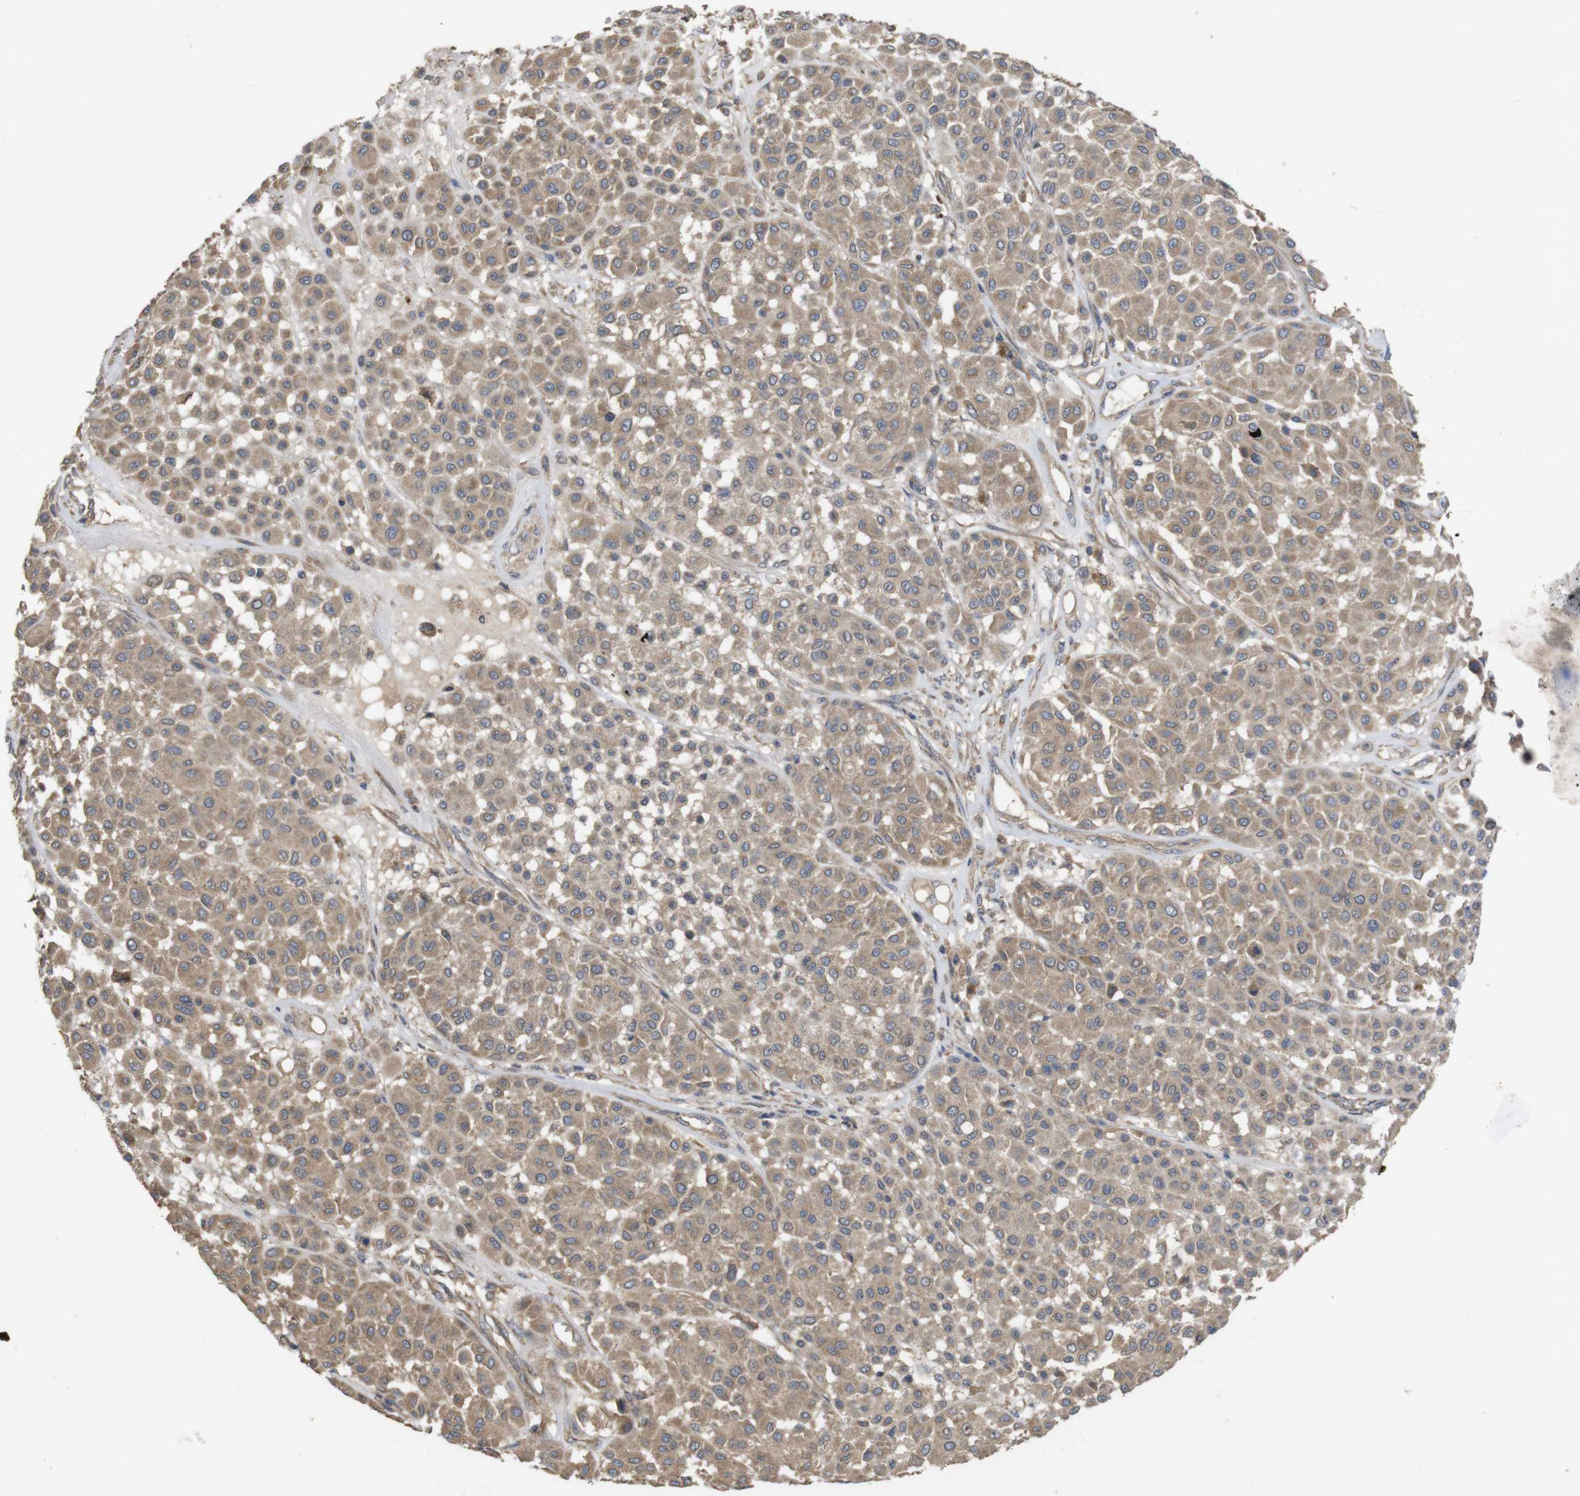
{"staining": {"intensity": "moderate", "quantity": ">75%", "location": "cytoplasmic/membranous"}, "tissue": "melanoma", "cell_type": "Tumor cells", "image_type": "cancer", "snomed": [{"axis": "morphology", "description": "Malignant melanoma, Metastatic site"}, {"axis": "topography", "description": "Soft tissue"}], "caption": "Immunohistochemistry (IHC) (DAB (3,3'-diaminobenzidine)) staining of melanoma reveals moderate cytoplasmic/membranous protein staining in about >75% of tumor cells.", "gene": "KCNS3", "patient": {"sex": "male", "age": 41}}